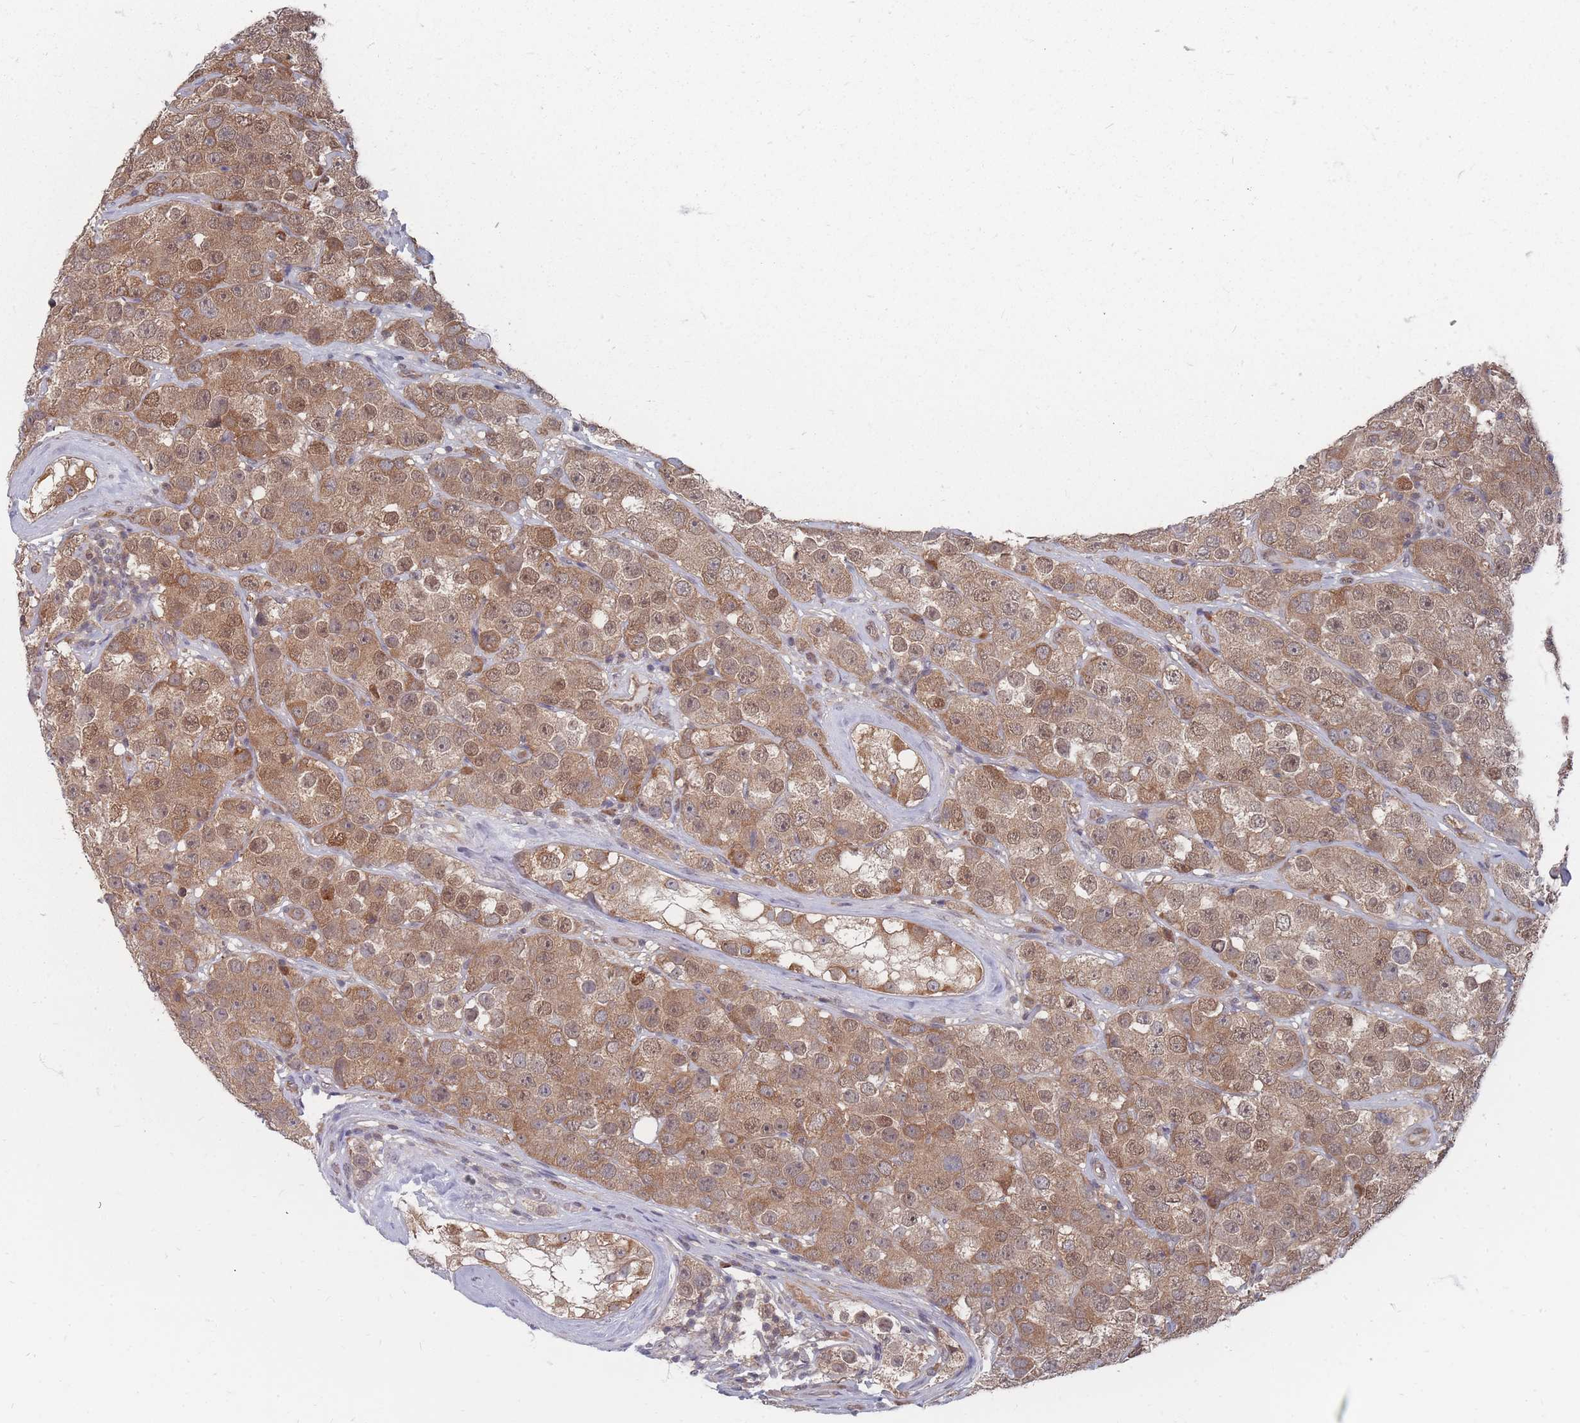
{"staining": {"intensity": "moderate", "quantity": ">75%", "location": "cytoplasmic/membranous,nuclear"}, "tissue": "testis cancer", "cell_type": "Tumor cells", "image_type": "cancer", "snomed": [{"axis": "morphology", "description": "Seminoma, NOS"}, {"axis": "topography", "description": "Testis"}], "caption": "Protein expression analysis of seminoma (testis) displays moderate cytoplasmic/membranous and nuclear positivity in approximately >75% of tumor cells.", "gene": "NKD1", "patient": {"sex": "male", "age": 28}}